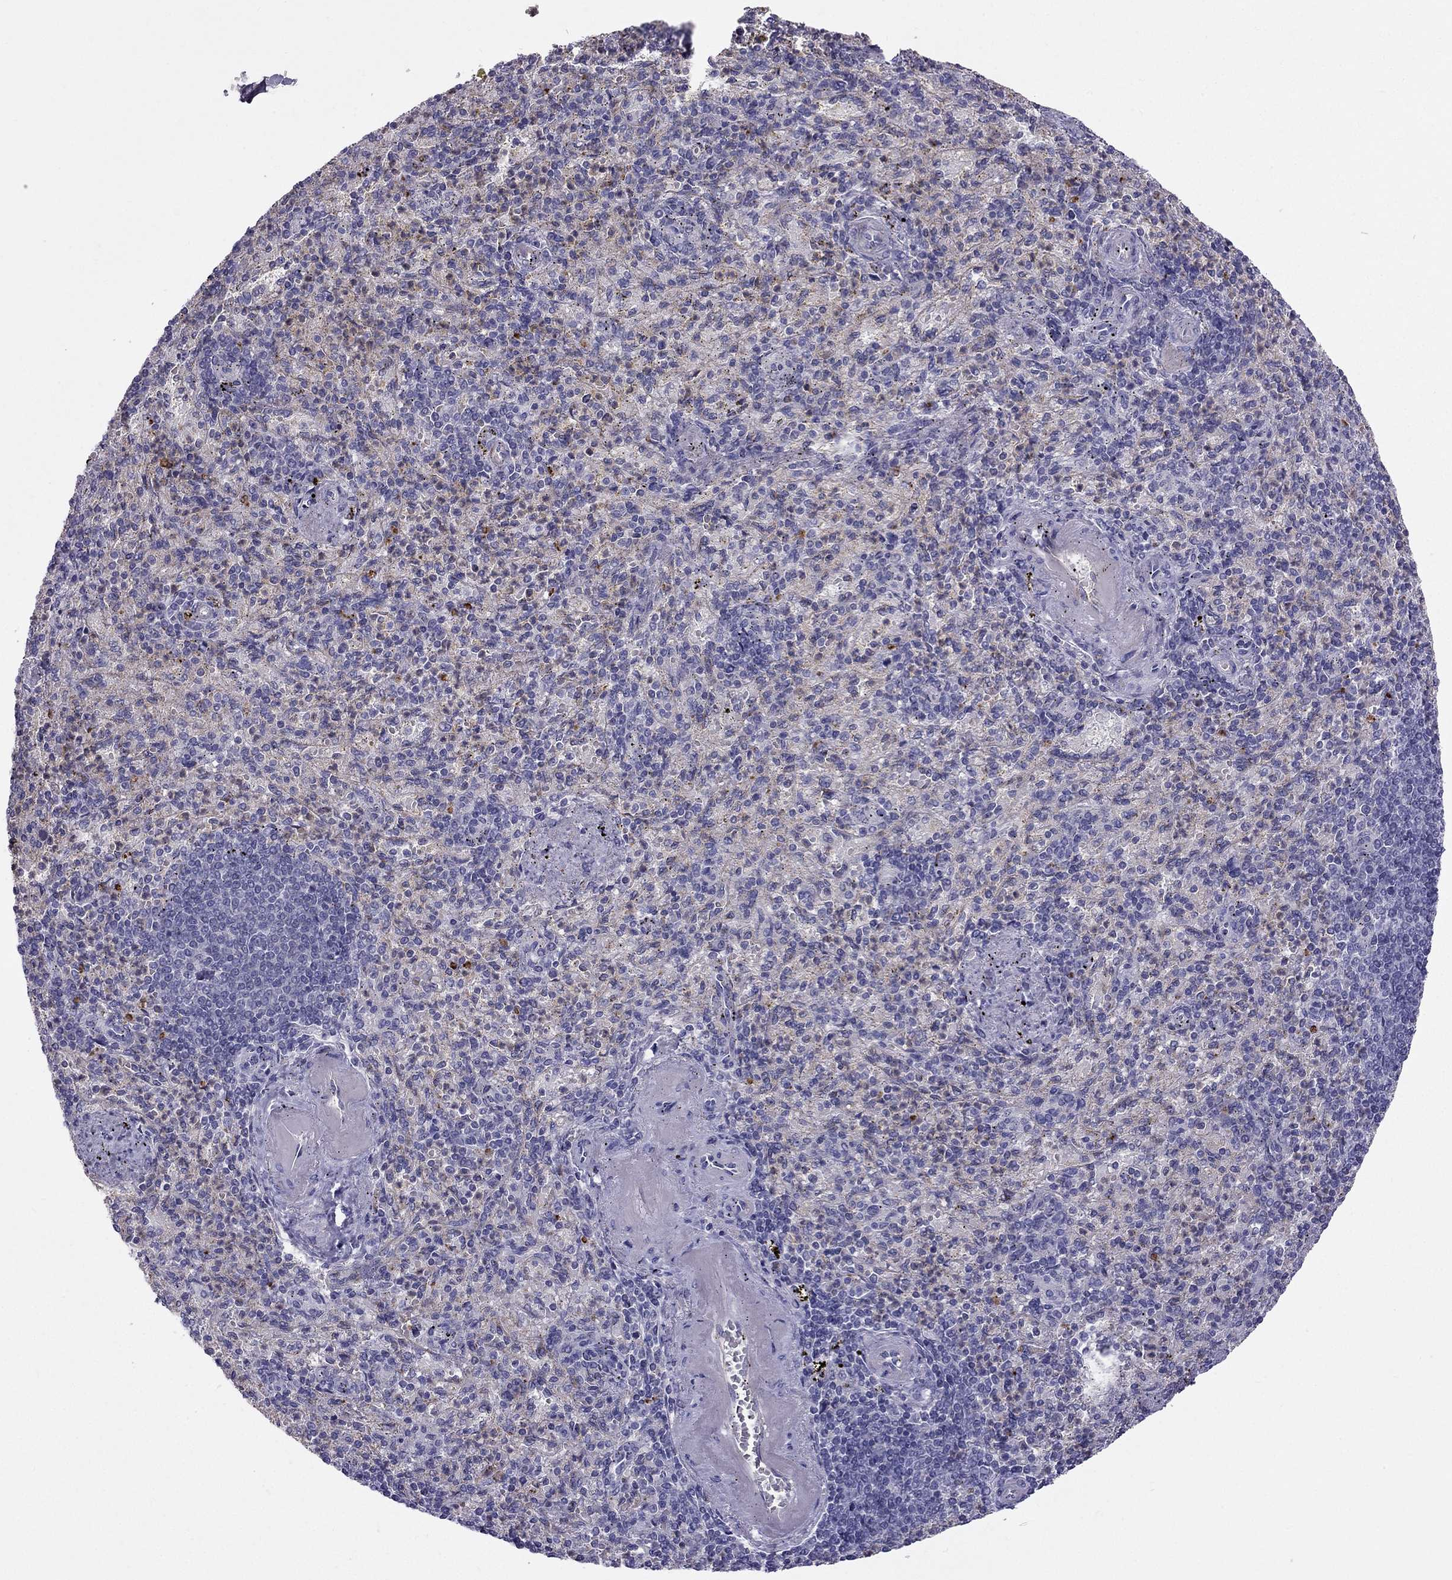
{"staining": {"intensity": "negative", "quantity": "none", "location": "none"}, "tissue": "spleen", "cell_type": "Cells in red pulp", "image_type": "normal", "snomed": [{"axis": "morphology", "description": "Normal tissue, NOS"}, {"axis": "topography", "description": "Spleen"}], "caption": "Cells in red pulp show no significant staining in unremarkable spleen. (Immunohistochemistry (ihc), brightfield microscopy, high magnification).", "gene": "STOML3", "patient": {"sex": "female", "age": 74}}